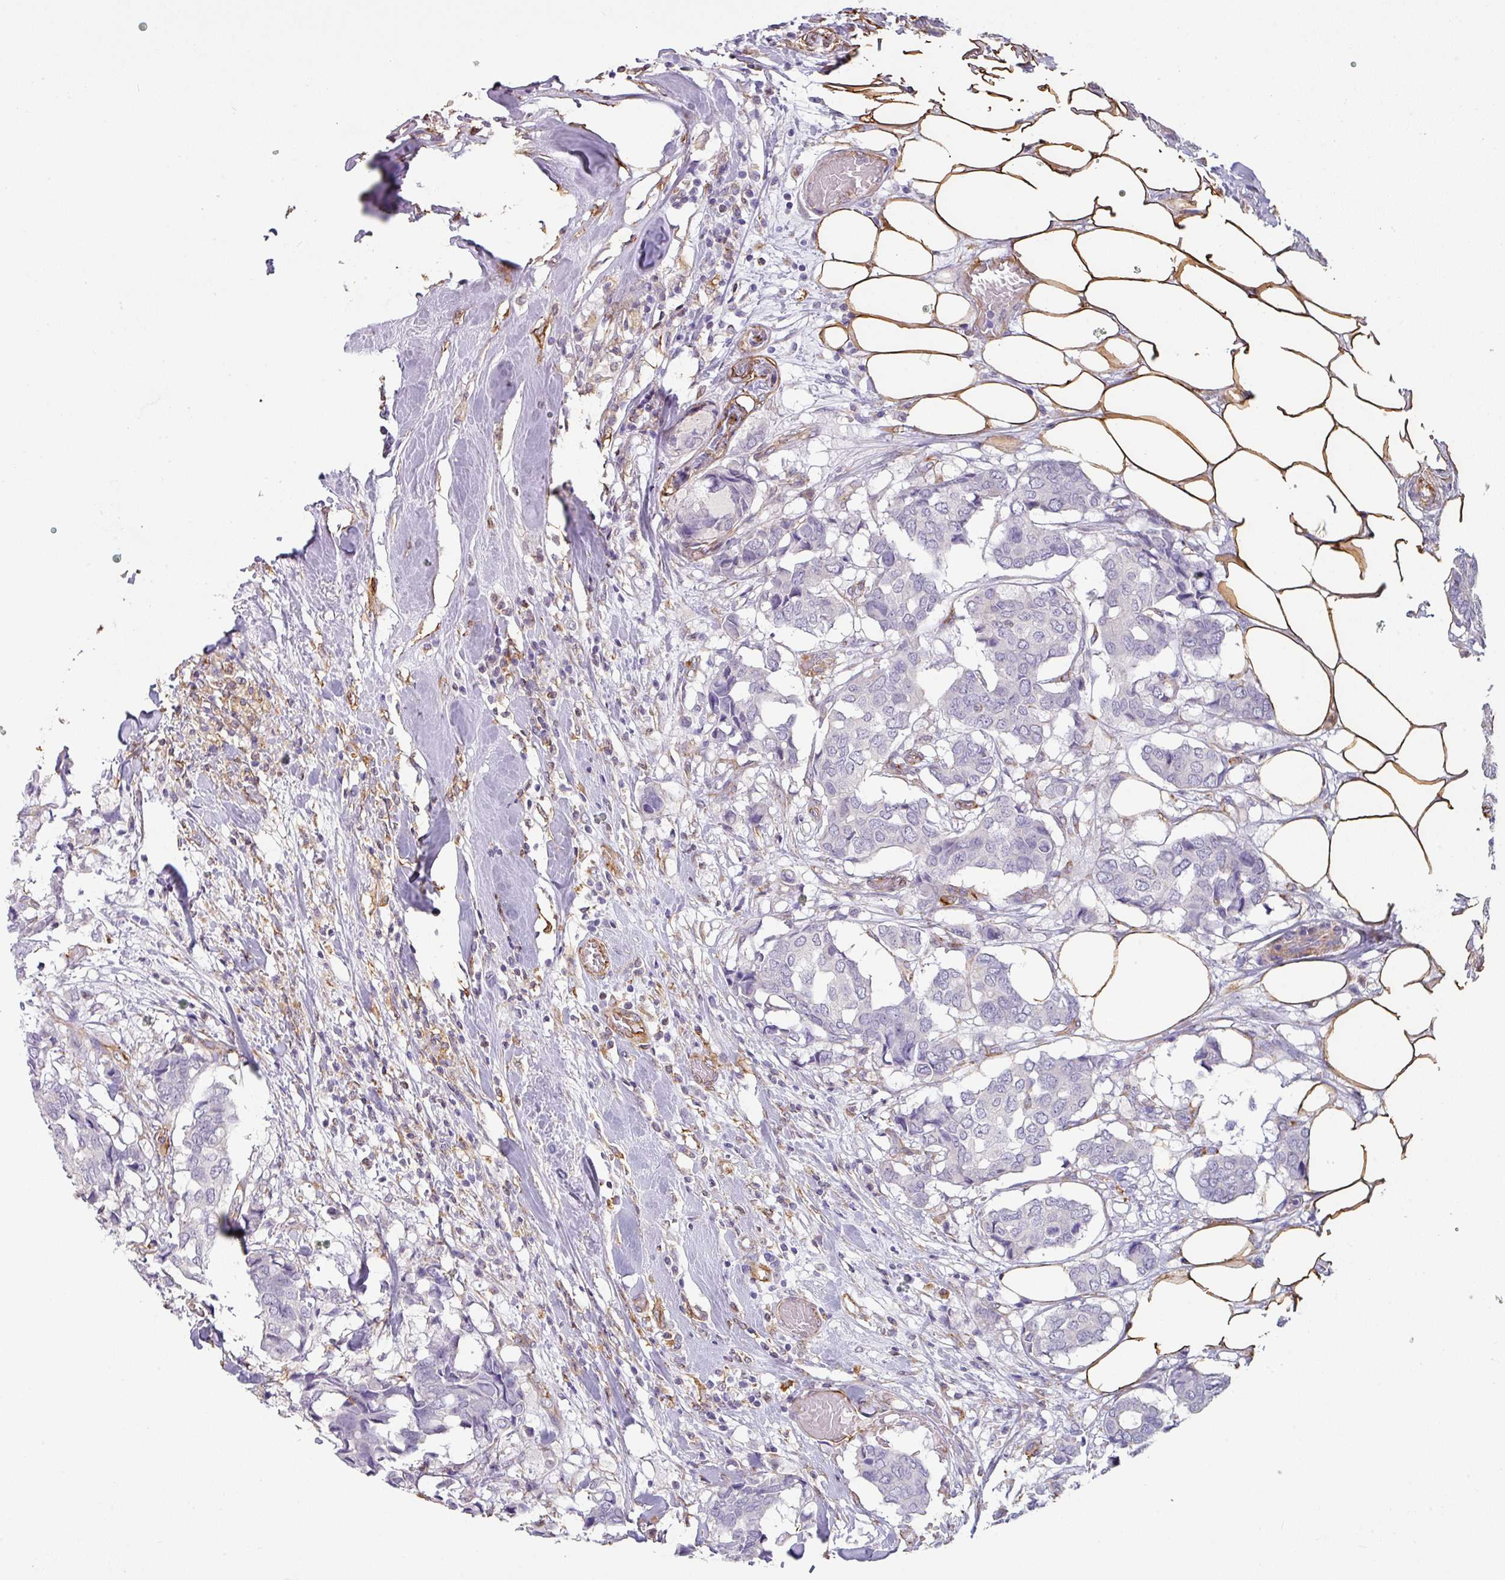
{"staining": {"intensity": "negative", "quantity": "none", "location": "none"}, "tissue": "breast cancer", "cell_type": "Tumor cells", "image_type": "cancer", "snomed": [{"axis": "morphology", "description": "Duct carcinoma"}, {"axis": "topography", "description": "Breast"}], "caption": "Photomicrograph shows no significant protein expression in tumor cells of intraductal carcinoma (breast).", "gene": "ZNF280C", "patient": {"sex": "female", "age": 75}}